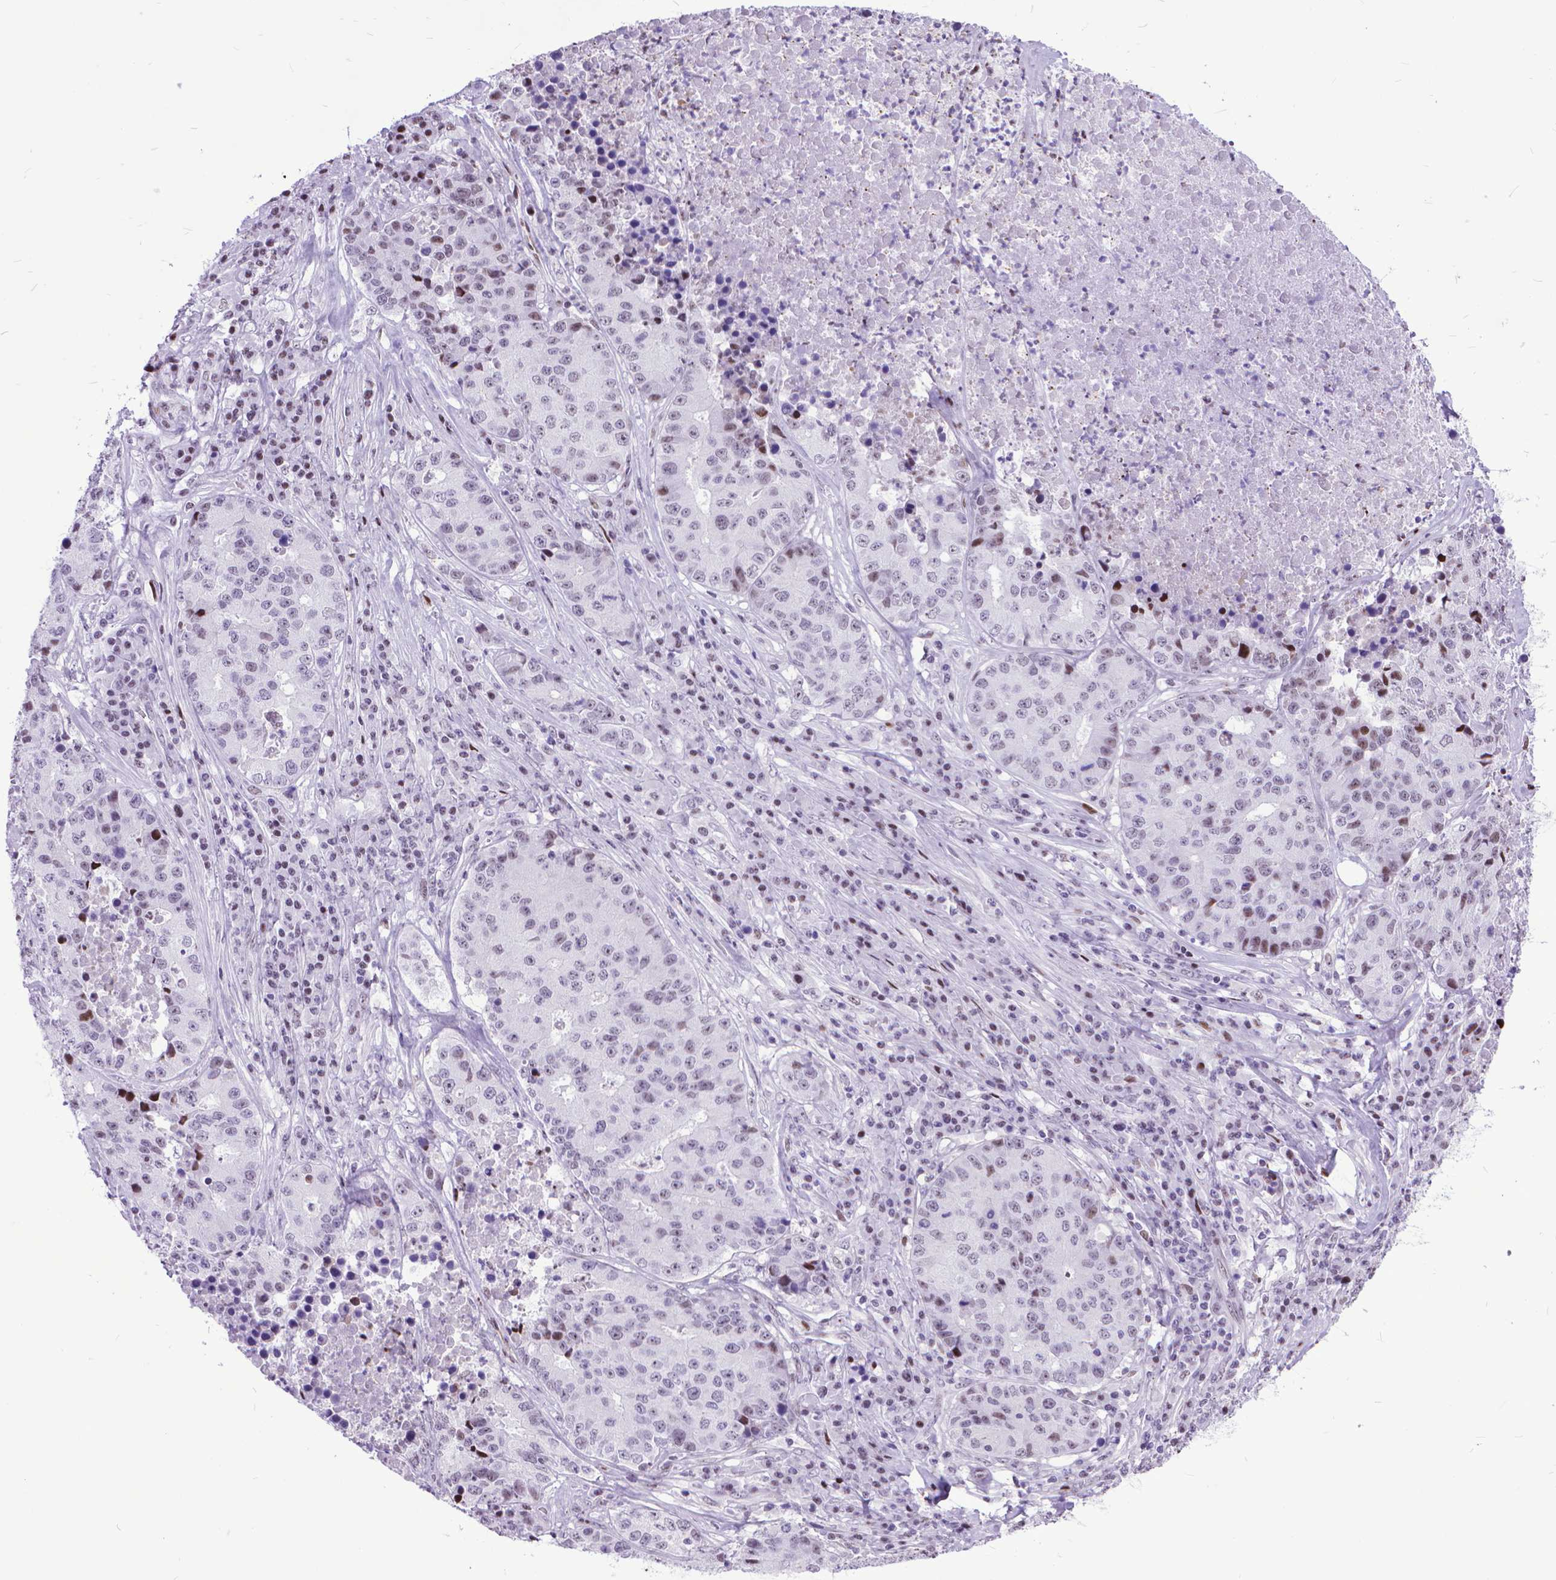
{"staining": {"intensity": "weak", "quantity": "<25%", "location": "nuclear"}, "tissue": "stomach cancer", "cell_type": "Tumor cells", "image_type": "cancer", "snomed": [{"axis": "morphology", "description": "Adenocarcinoma, NOS"}, {"axis": "topography", "description": "Stomach"}], "caption": "The image displays no staining of tumor cells in stomach adenocarcinoma.", "gene": "POLE4", "patient": {"sex": "male", "age": 71}}